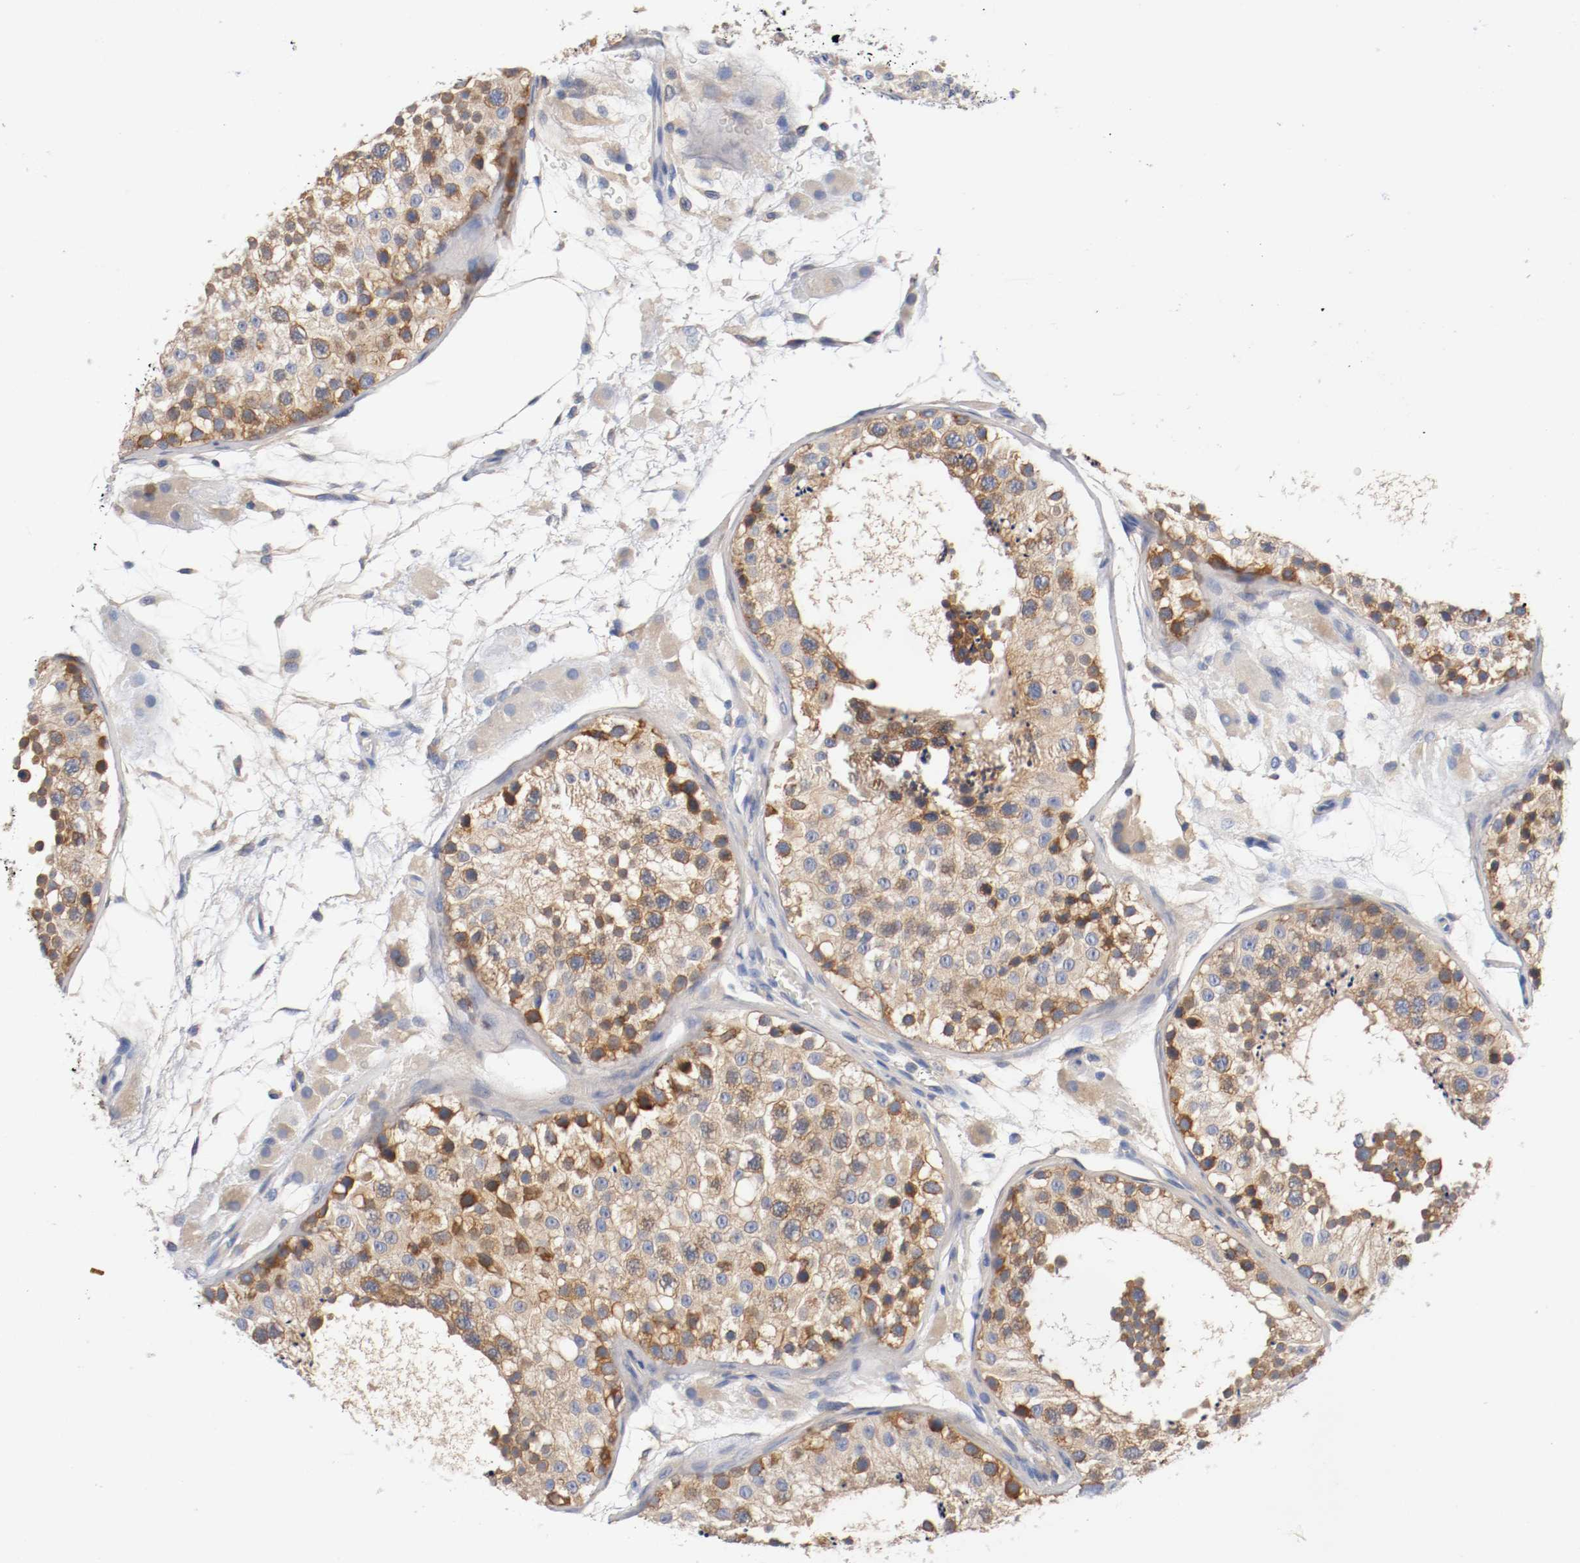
{"staining": {"intensity": "moderate", "quantity": ">75%", "location": "cytoplasmic/membranous"}, "tissue": "testis", "cell_type": "Cells in seminiferous ducts", "image_type": "normal", "snomed": [{"axis": "morphology", "description": "Normal tissue, NOS"}, {"axis": "topography", "description": "Testis"}], "caption": "Cells in seminiferous ducts exhibit medium levels of moderate cytoplasmic/membranous expression in about >75% of cells in normal testis. (DAB (3,3'-diaminobenzidine) IHC with brightfield microscopy, high magnification).", "gene": "HGS", "patient": {"sex": "male", "age": 26}}